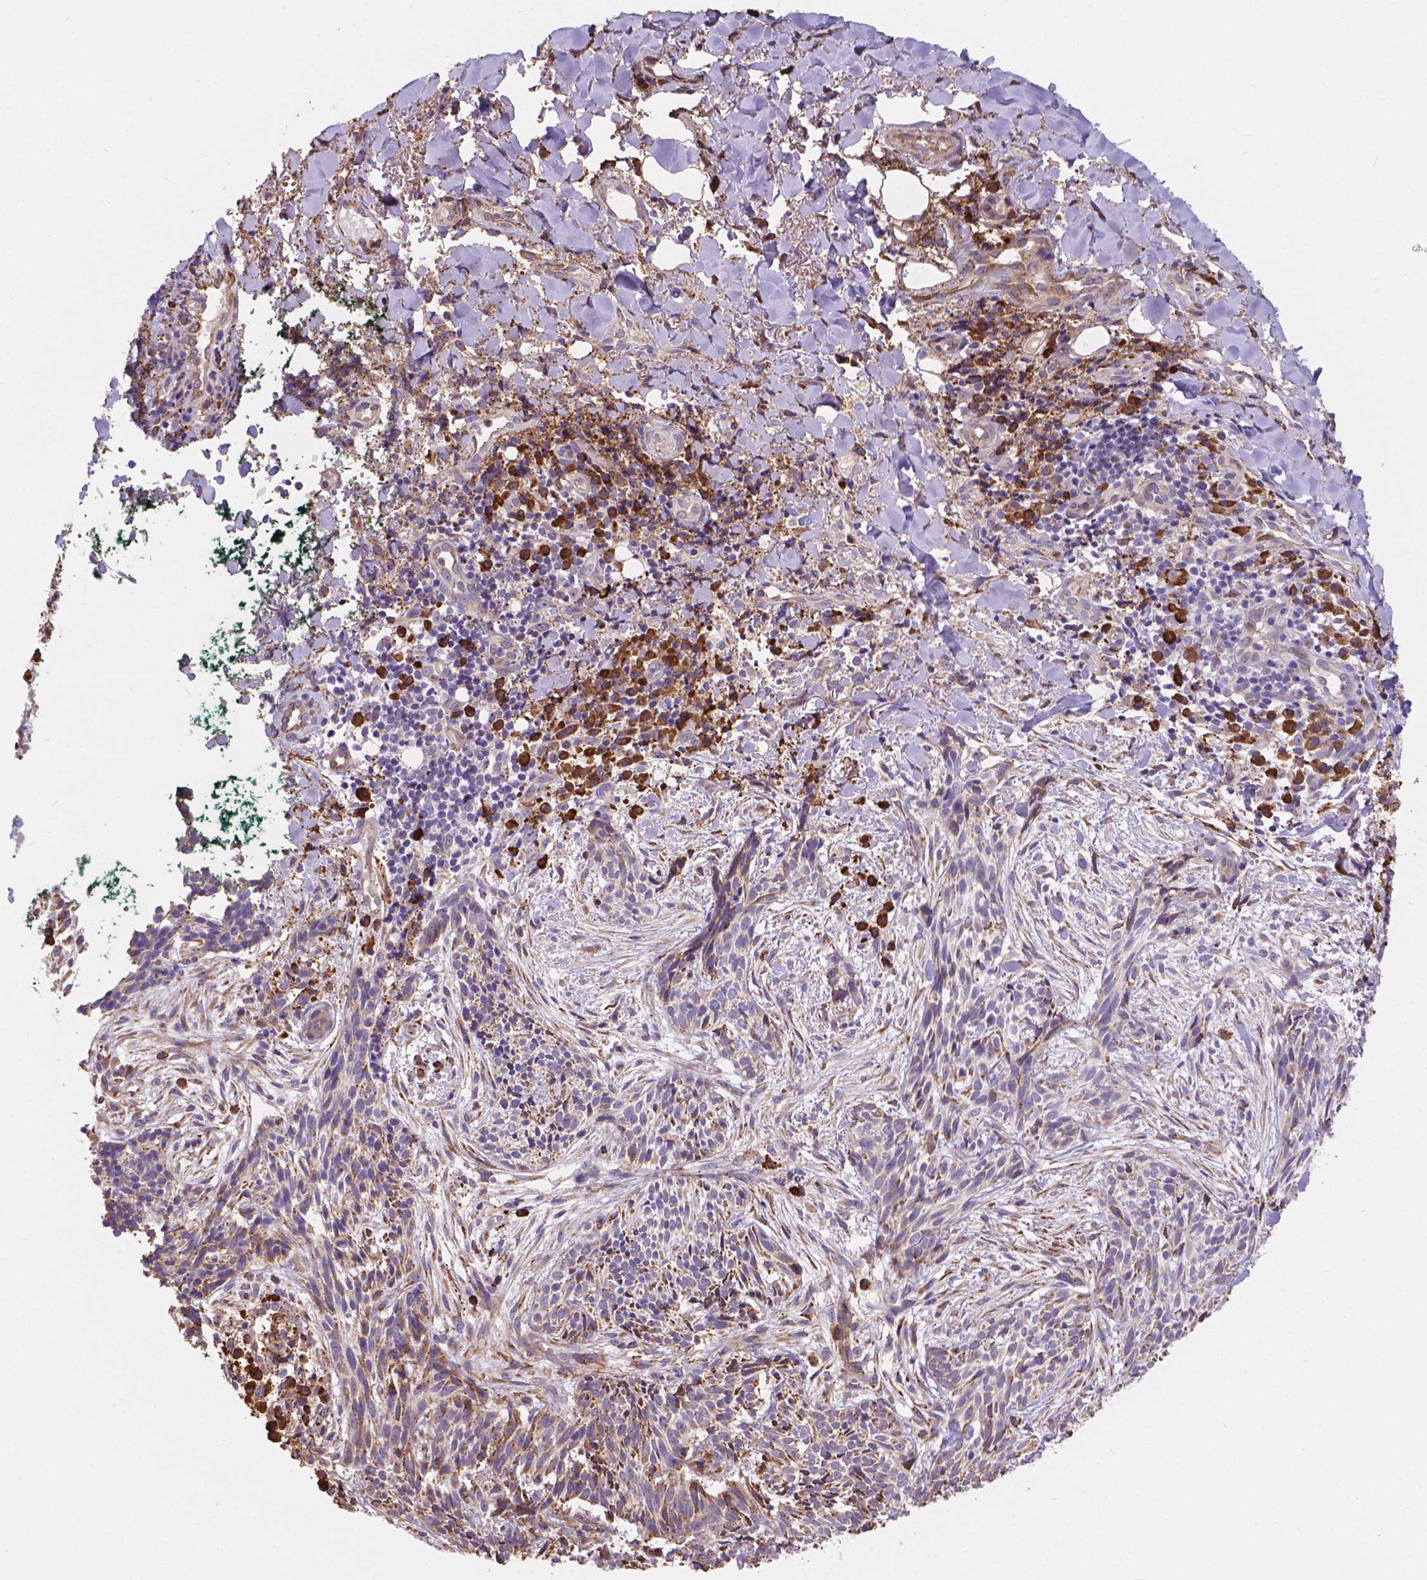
{"staining": {"intensity": "negative", "quantity": "none", "location": "none"}, "tissue": "skin cancer", "cell_type": "Tumor cells", "image_type": "cancer", "snomed": [{"axis": "morphology", "description": "Basal cell carcinoma"}, {"axis": "topography", "description": "Skin"}], "caption": "Protein analysis of skin cancer (basal cell carcinoma) shows no significant staining in tumor cells.", "gene": "IPO11", "patient": {"sex": "male", "age": 71}}